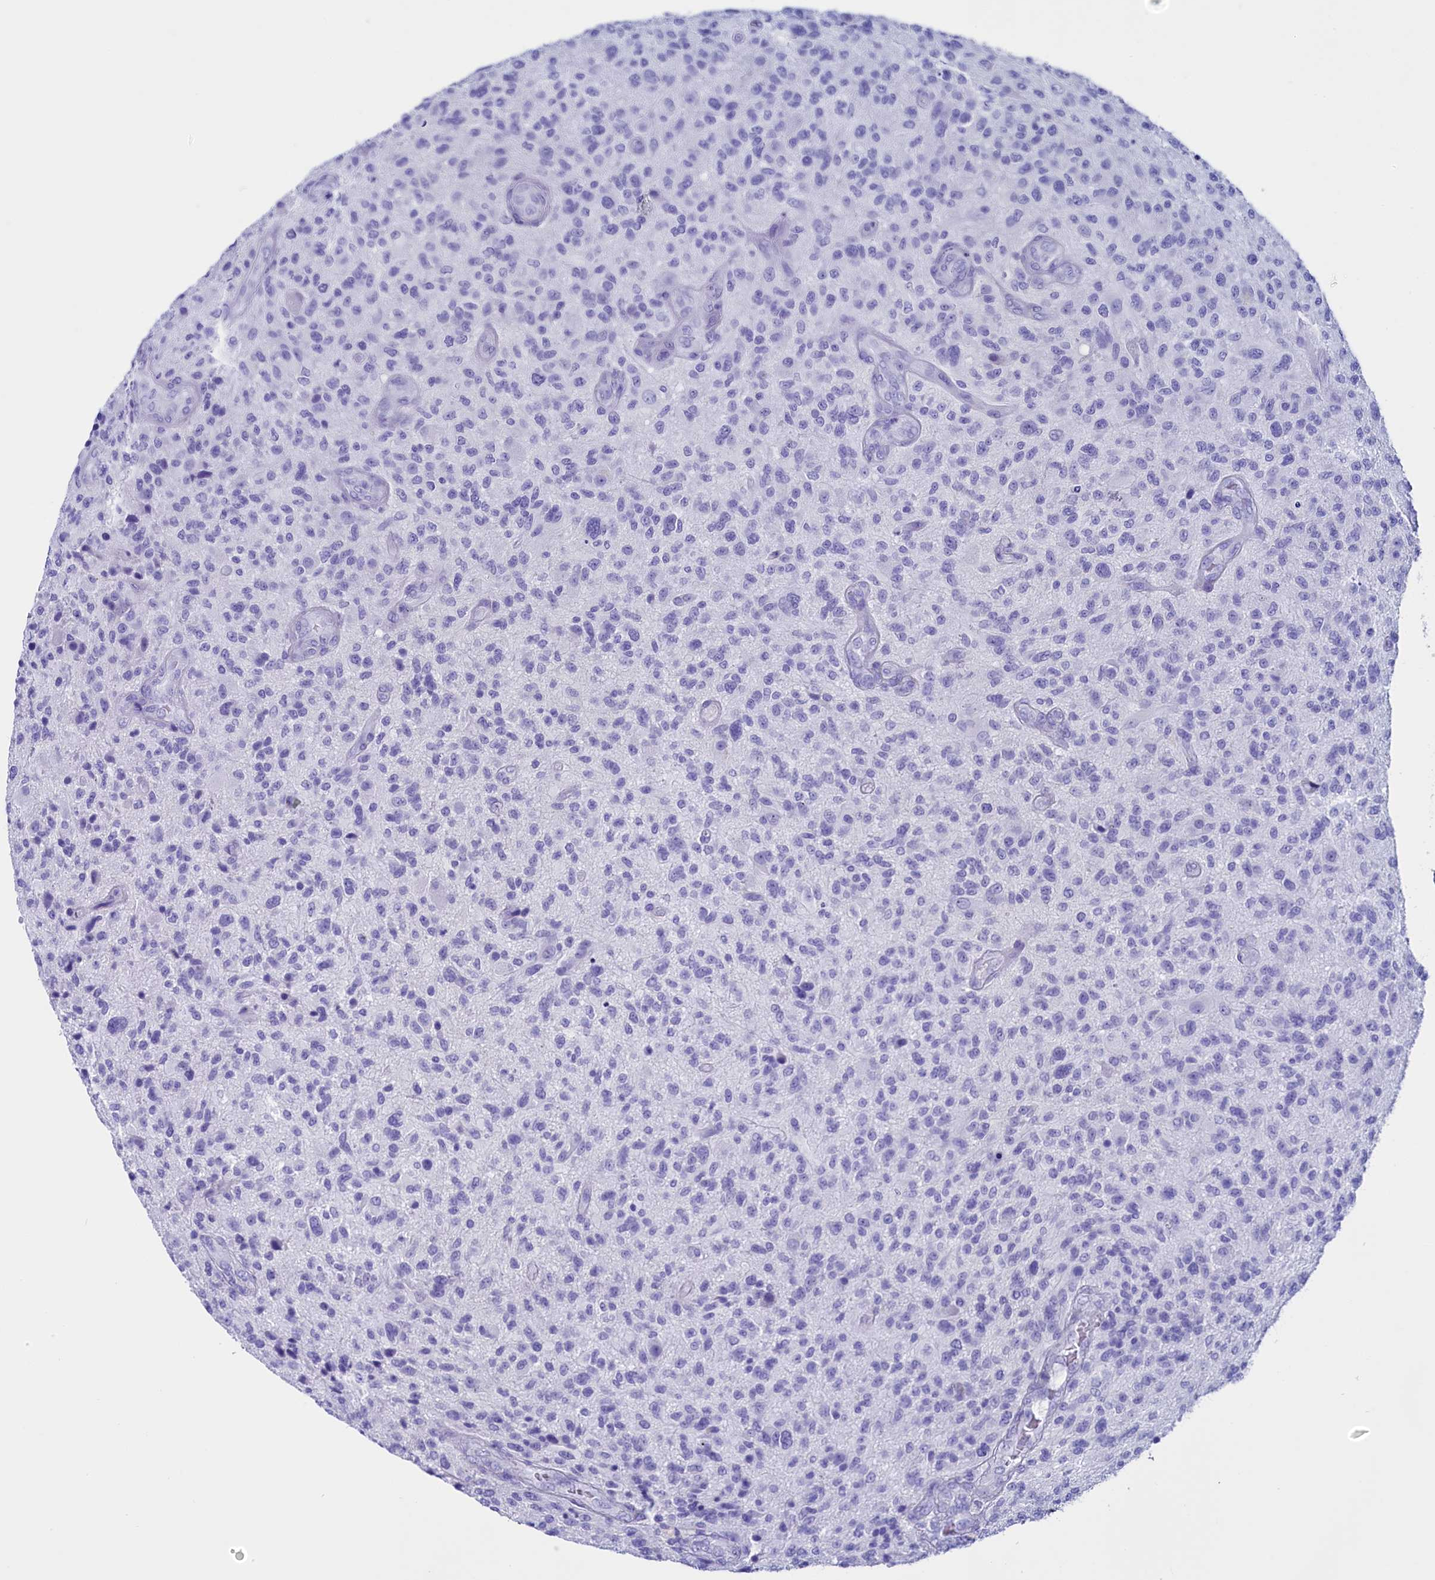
{"staining": {"intensity": "negative", "quantity": "none", "location": "none"}, "tissue": "glioma", "cell_type": "Tumor cells", "image_type": "cancer", "snomed": [{"axis": "morphology", "description": "Glioma, malignant, High grade"}, {"axis": "topography", "description": "Brain"}], "caption": "This is an immunohistochemistry micrograph of glioma. There is no expression in tumor cells.", "gene": "ANKRD29", "patient": {"sex": "male", "age": 47}}